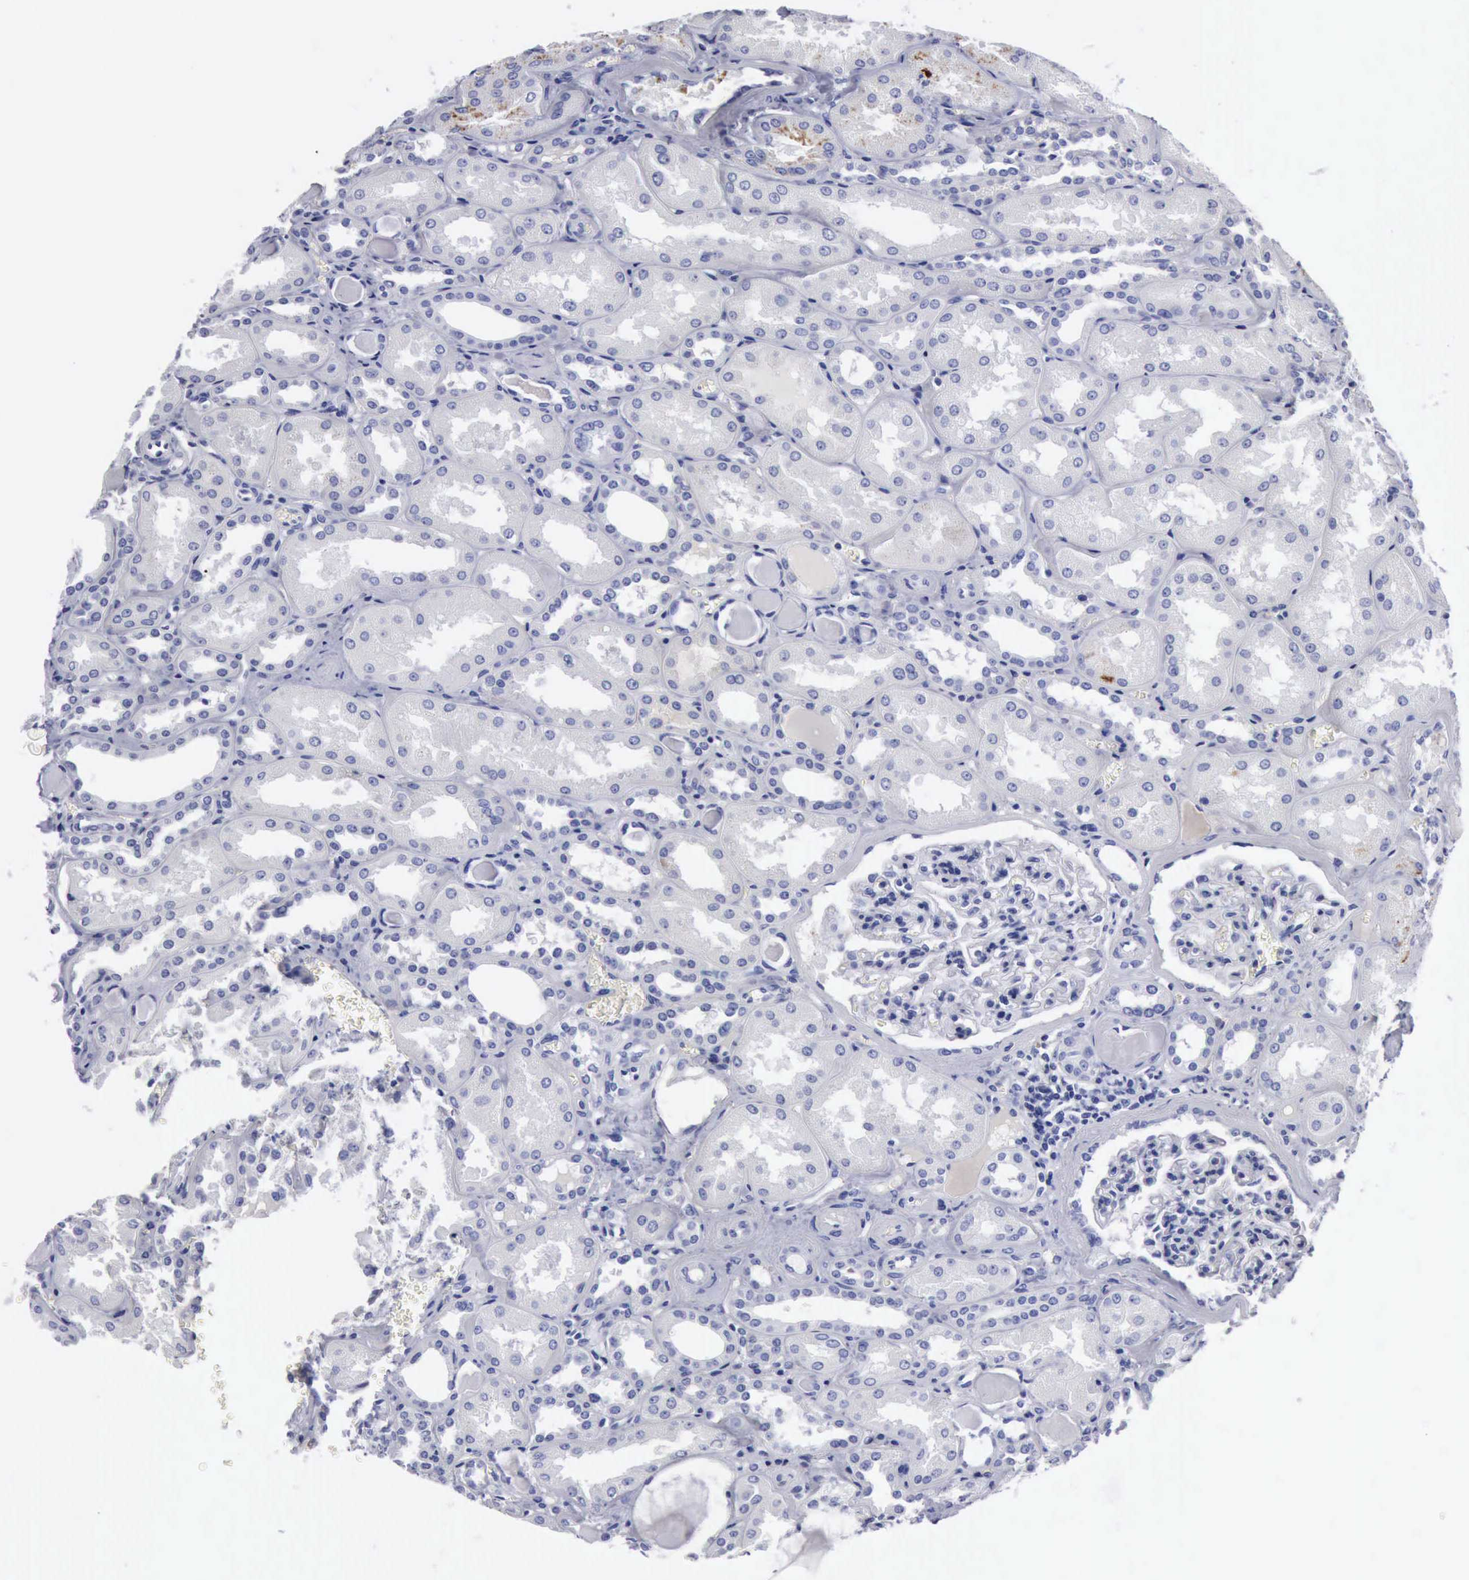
{"staining": {"intensity": "negative", "quantity": "none", "location": "none"}, "tissue": "kidney", "cell_type": "Cells in glomeruli", "image_type": "normal", "snomed": [{"axis": "morphology", "description": "Normal tissue, NOS"}, {"axis": "topography", "description": "Kidney"}], "caption": "Cells in glomeruli show no significant protein expression in unremarkable kidney. (DAB immunohistochemistry visualized using brightfield microscopy, high magnification).", "gene": "CYP19A1", "patient": {"sex": "male", "age": 61}}